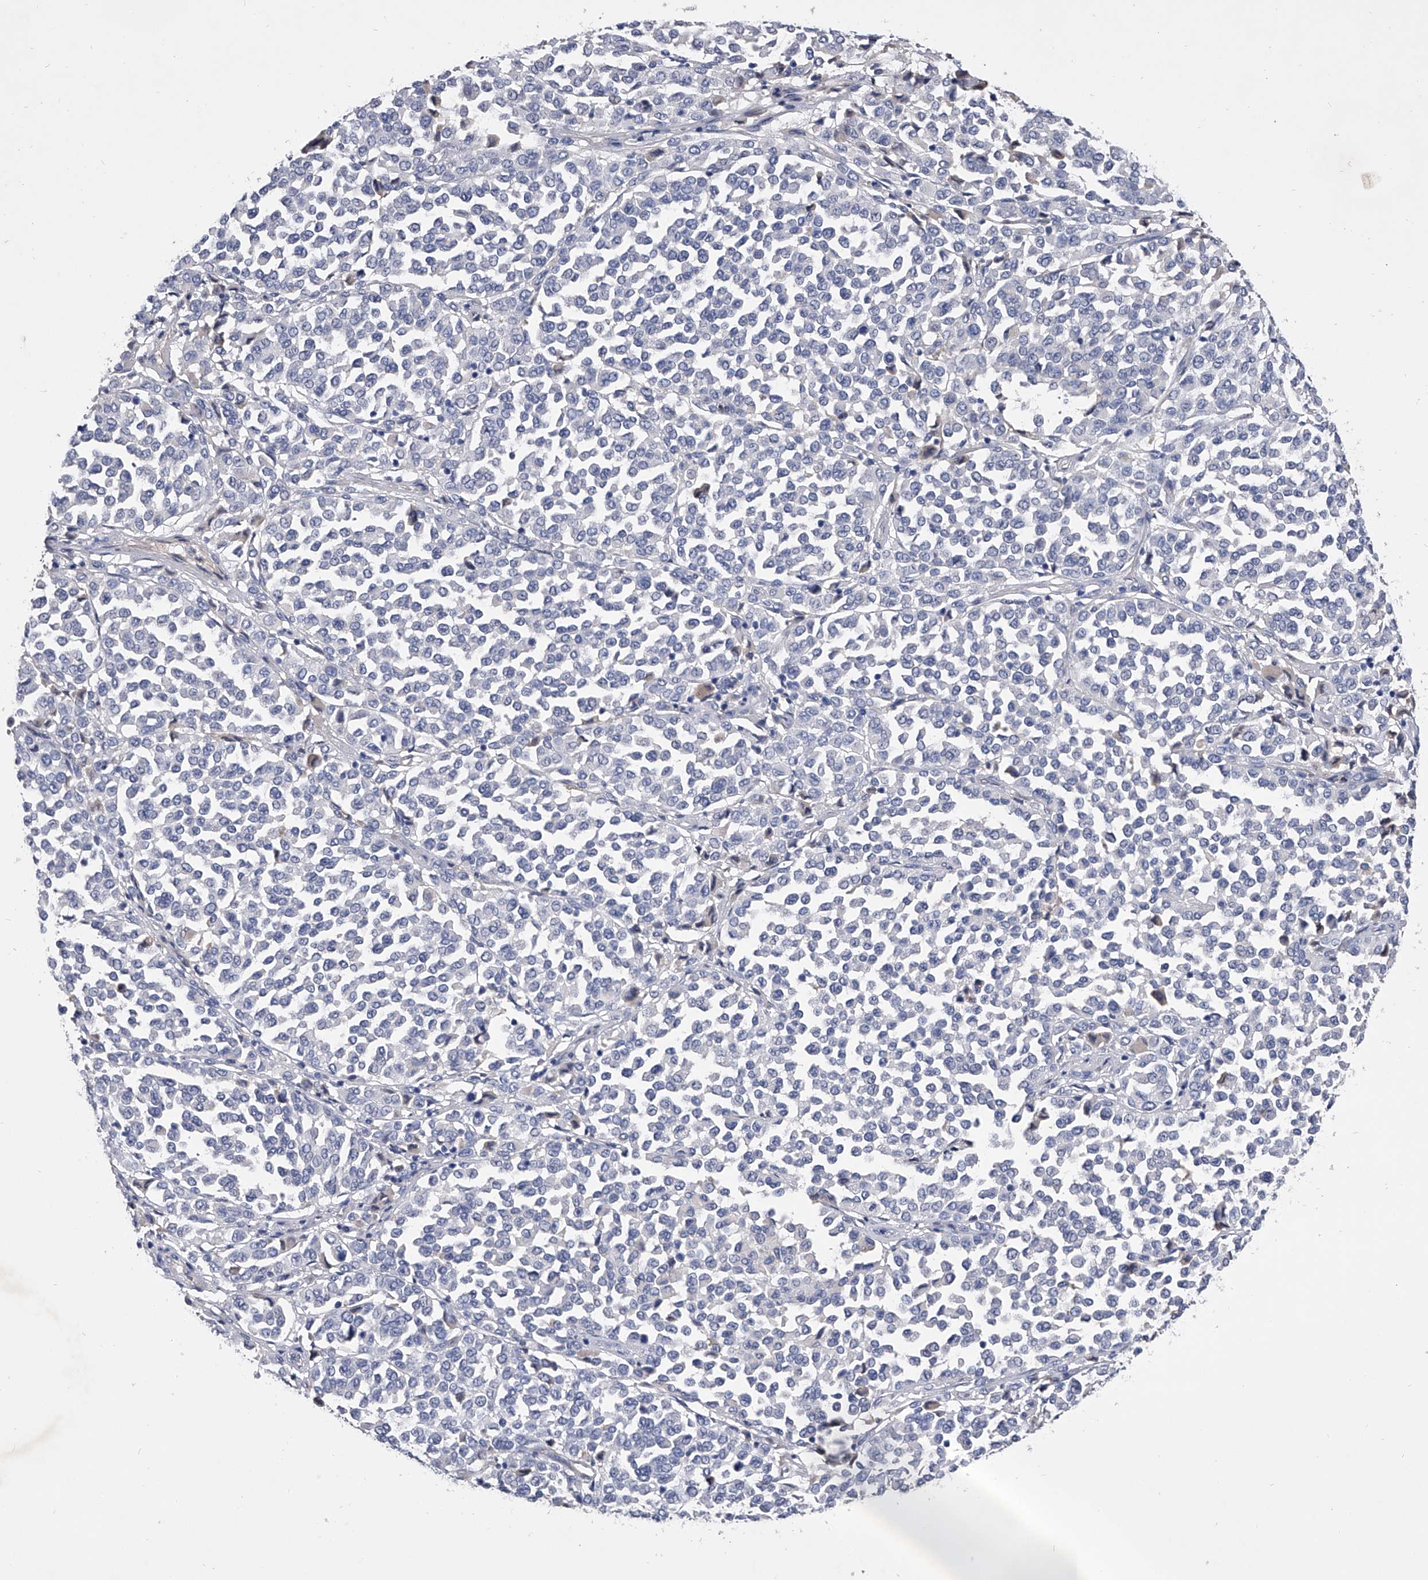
{"staining": {"intensity": "negative", "quantity": "none", "location": "none"}, "tissue": "melanoma", "cell_type": "Tumor cells", "image_type": "cancer", "snomed": [{"axis": "morphology", "description": "Malignant melanoma, Metastatic site"}, {"axis": "topography", "description": "Pancreas"}], "caption": "Histopathology image shows no protein positivity in tumor cells of melanoma tissue.", "gene": "EFCAB7", "patient": {"sex": "female", "age": 30}}